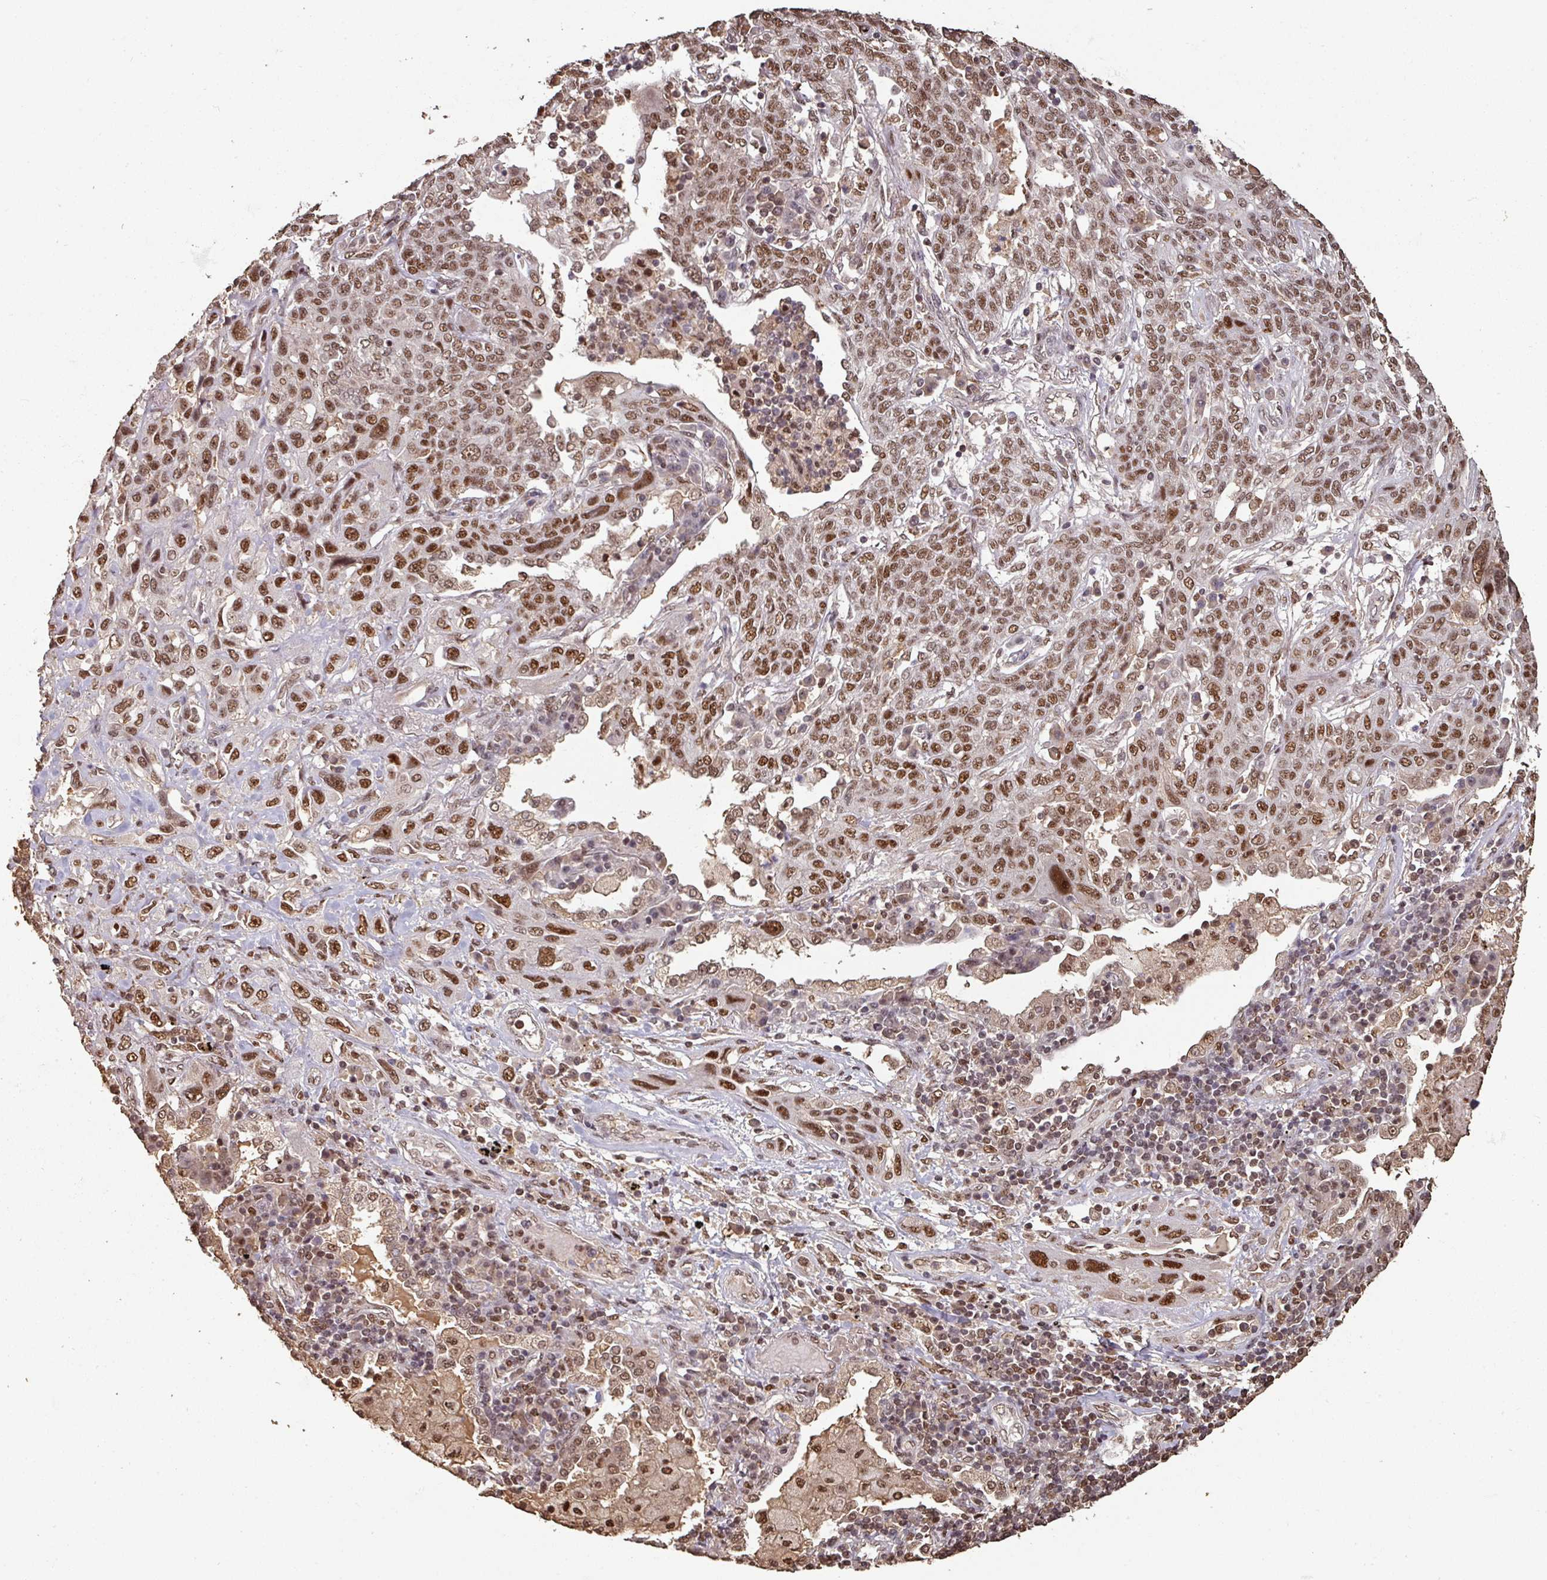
{"staining": {"intensity": "strong", "quantity": ">75%", "location": "nuclear"}, "tissue": "lung cancer", "cell_type": "Tumor cells", "image_type": "cancer", "snomed": [{"axis": "morphology", "description": "Squamous cell carcinoma, NOS"}, {"axis": "topography", "description": "Lung"}], "caption": "Protein staining by IHC reveals strong nuclear positivity in about >75% of tumor cells in lung squamous cell carcinoma.", "gene": "POLD1", "patient": {"sex": "female", "age": 70}}